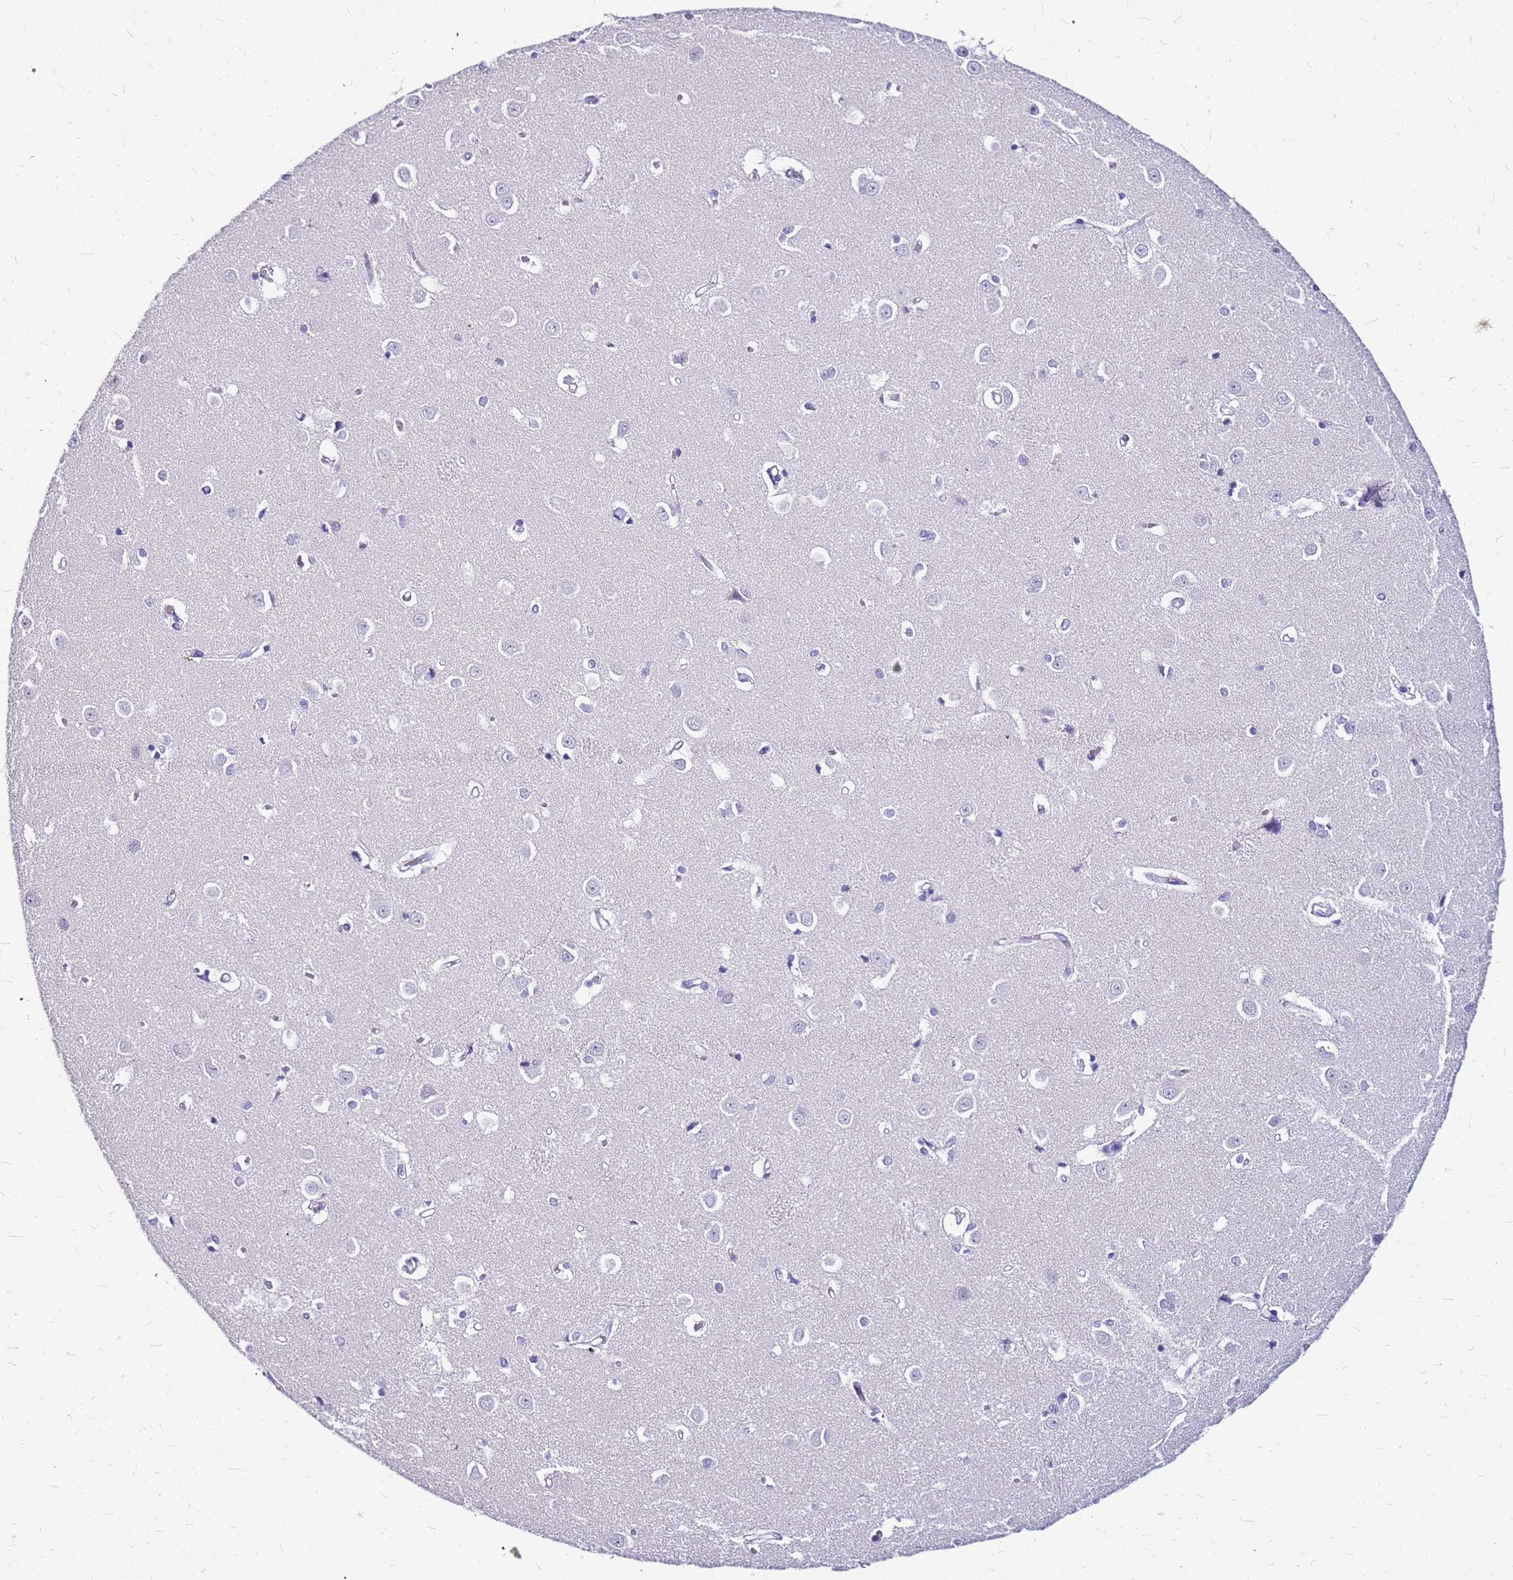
{"staining": {"intensity": "negative", "quantity": "none", "location": "none"}, "tissue": "caudate", "cell_type": "Glial cells", "image_type": "normal", "snomed": [{"axis": "morphology", "description": "Normal tissue, NOS"}, {"axis": "topography", "description": "Lateral ventricle wall"}], "caption": "The micrograph displays no staining of glial cells in benign caudate.", "gene": "DCDC2B", "patient": {"sex": "male", "age": 37}}